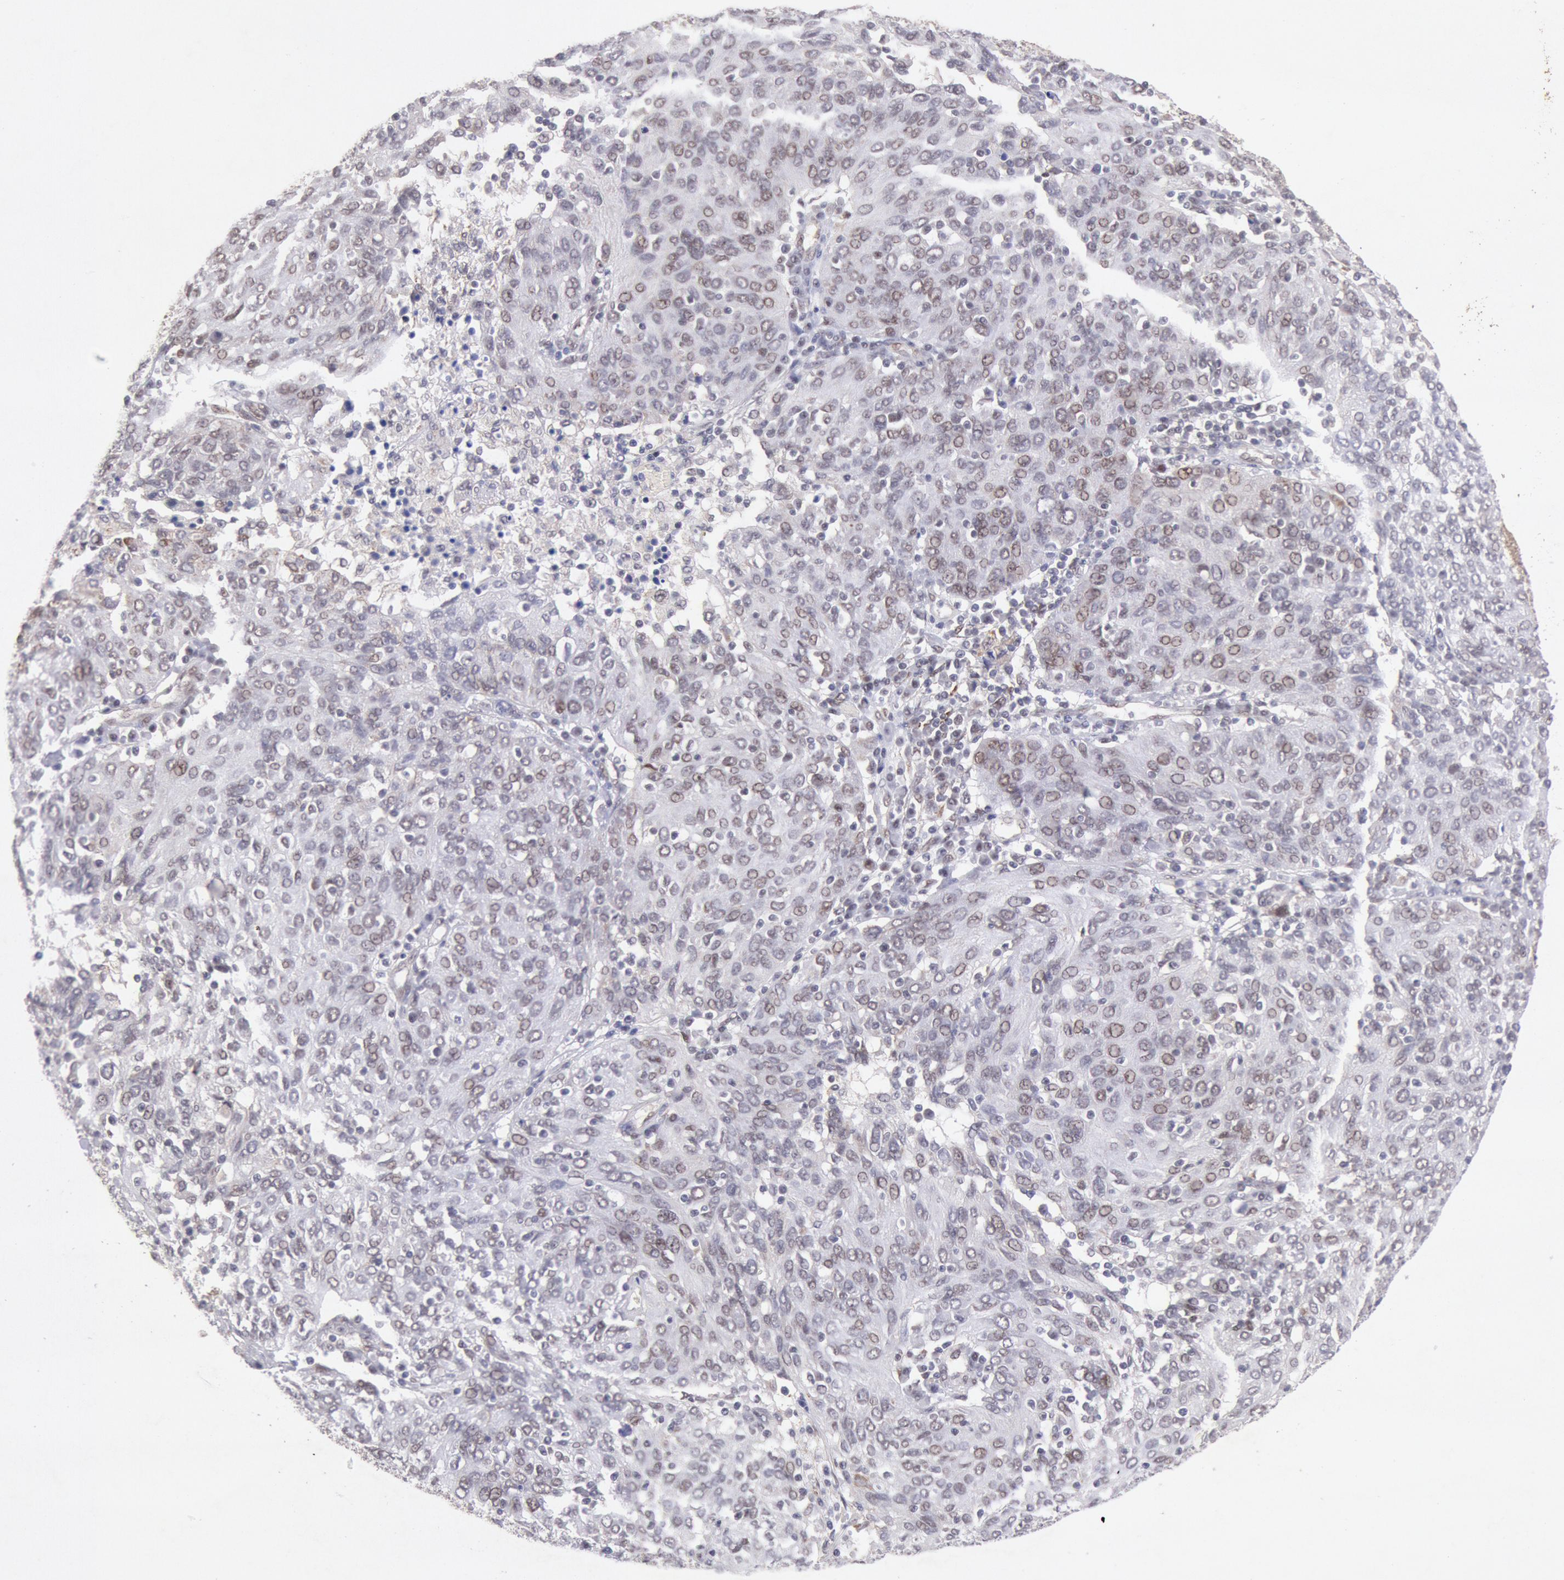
{"staining": {"intensity": "weak", "quantity": "25%-75%", "location": "nuclear"}, "tissue": "ovarian cancer", "cell_type": "Tumor cells", "image_type": "cancer", "snomed": [{"axis": "morphology", "description": "Carcinoma, endometroid"}, {"axis": "topography", "description": "Ovary"}], "caption": "Brown immunohistochemical staining in ovarian cancer reveals weak nuclear expression in approximately 25%-75% of tumor cells. Immunohistochemistry (ihc) stains the protein in brown and the nuclei are stained blue.", "gene": "CDKN2B", "patient": {"sex": "female", "age": 50}}